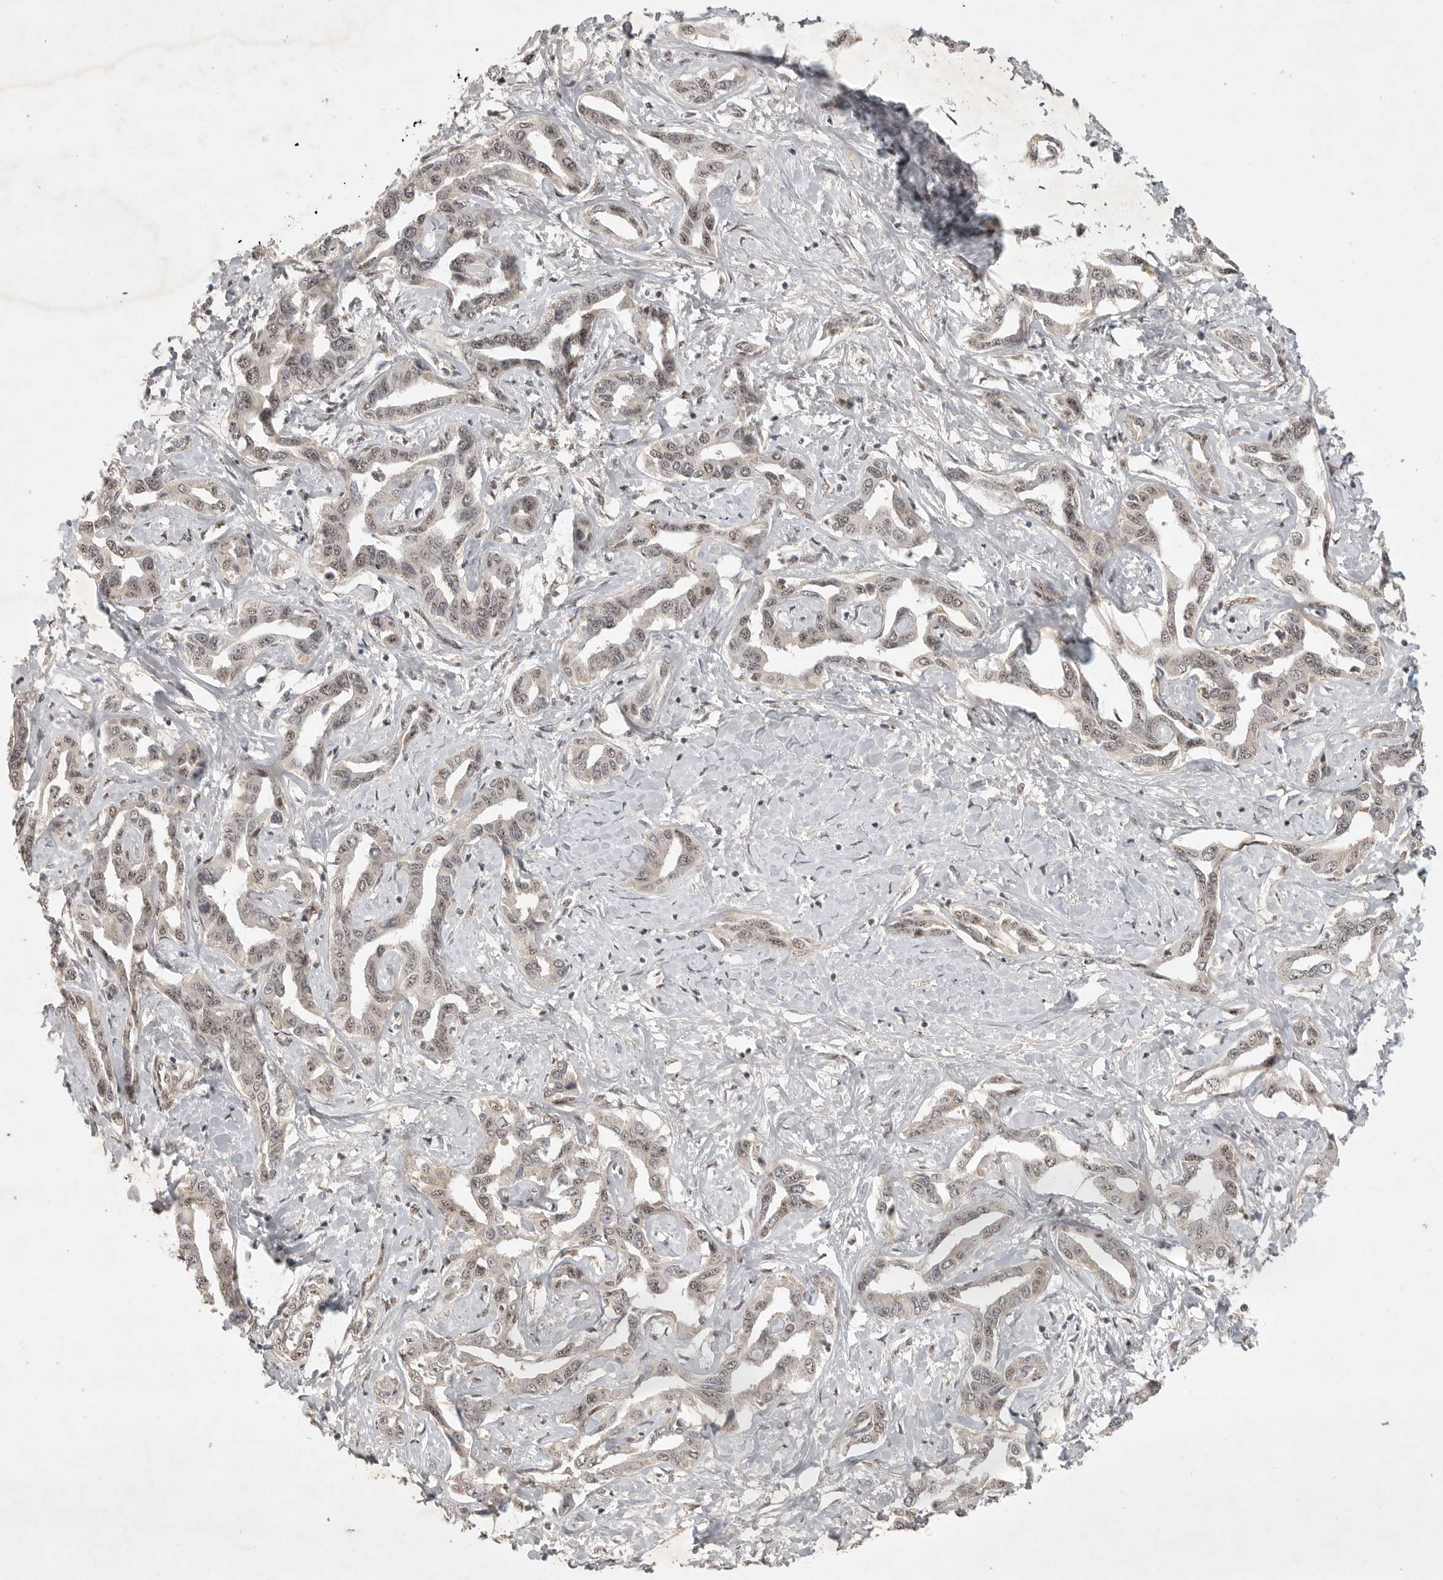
{"staining": {"intensity": "weak", "quantity": ">75%", "location": "nuclear"}, "tissue": "liver cancer", "cell_type": "Tumor cells", "image_type": "cancer", "snomed": [{"axis": "morphology", "description": "Cholangiocarcinoma"}, {"axis": "topography", "description": "Liver"}], "caption": "Immunohistochemical staining of liver cholangiocarcinoma exhibits weak nuclear protein positivity in about >75% of tumor cells.", "gene": "POMP", "patient": {"sex": "male", "age": 59}}